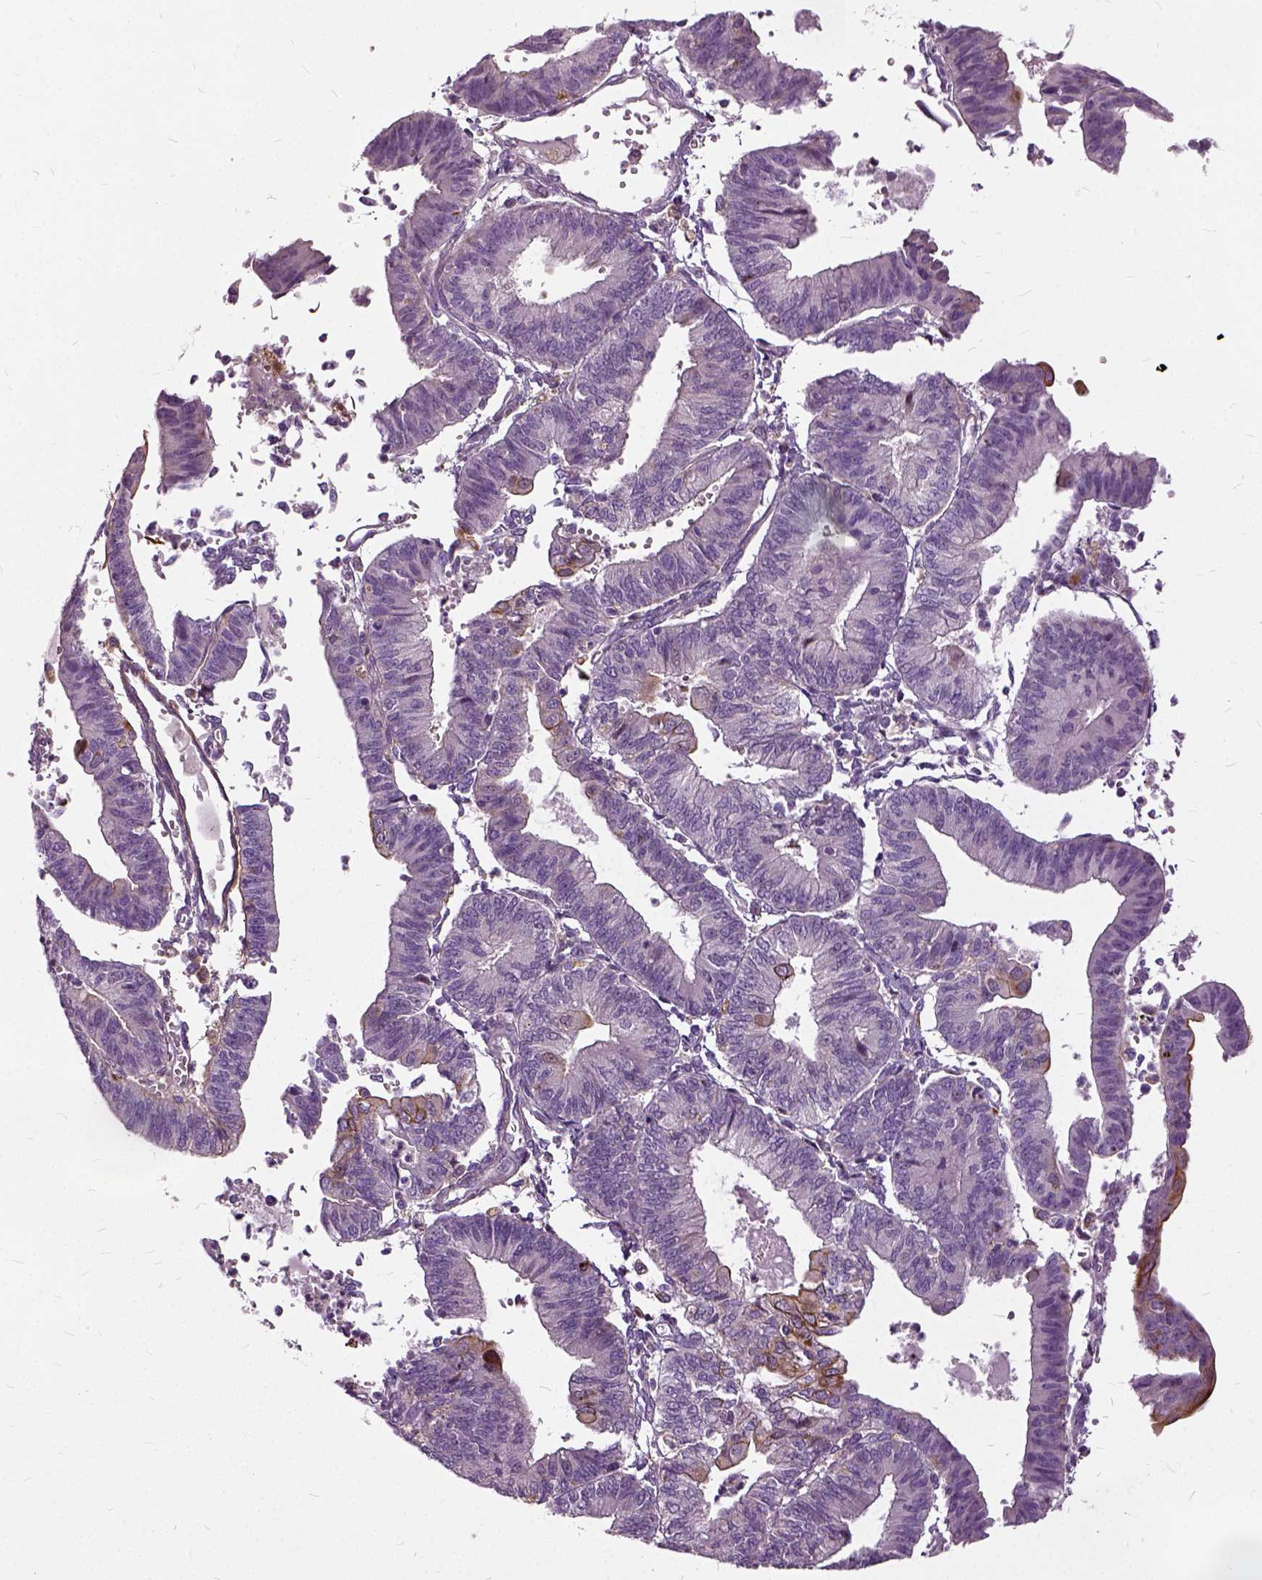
{"staining": {"intensity": "moderate", "quantity": "<25%", "location": "cytoplasmic/membranous"}, "tissue": "endometrial cancer", "cell_type": "Tumor cells", "image_type": "cancer", "snomed": [{"axis": "morphology", "description": "Adenocarcinoma, NOS"}, {"axis": "topography", "description": "Endometrium"}], "caption": "Adenocarcinoma (endometrial) stained with a protein marker shows moderate staining in tumor cells.", "gene": "ILRUN", "patient": {"sex": "female", "age": 65}}